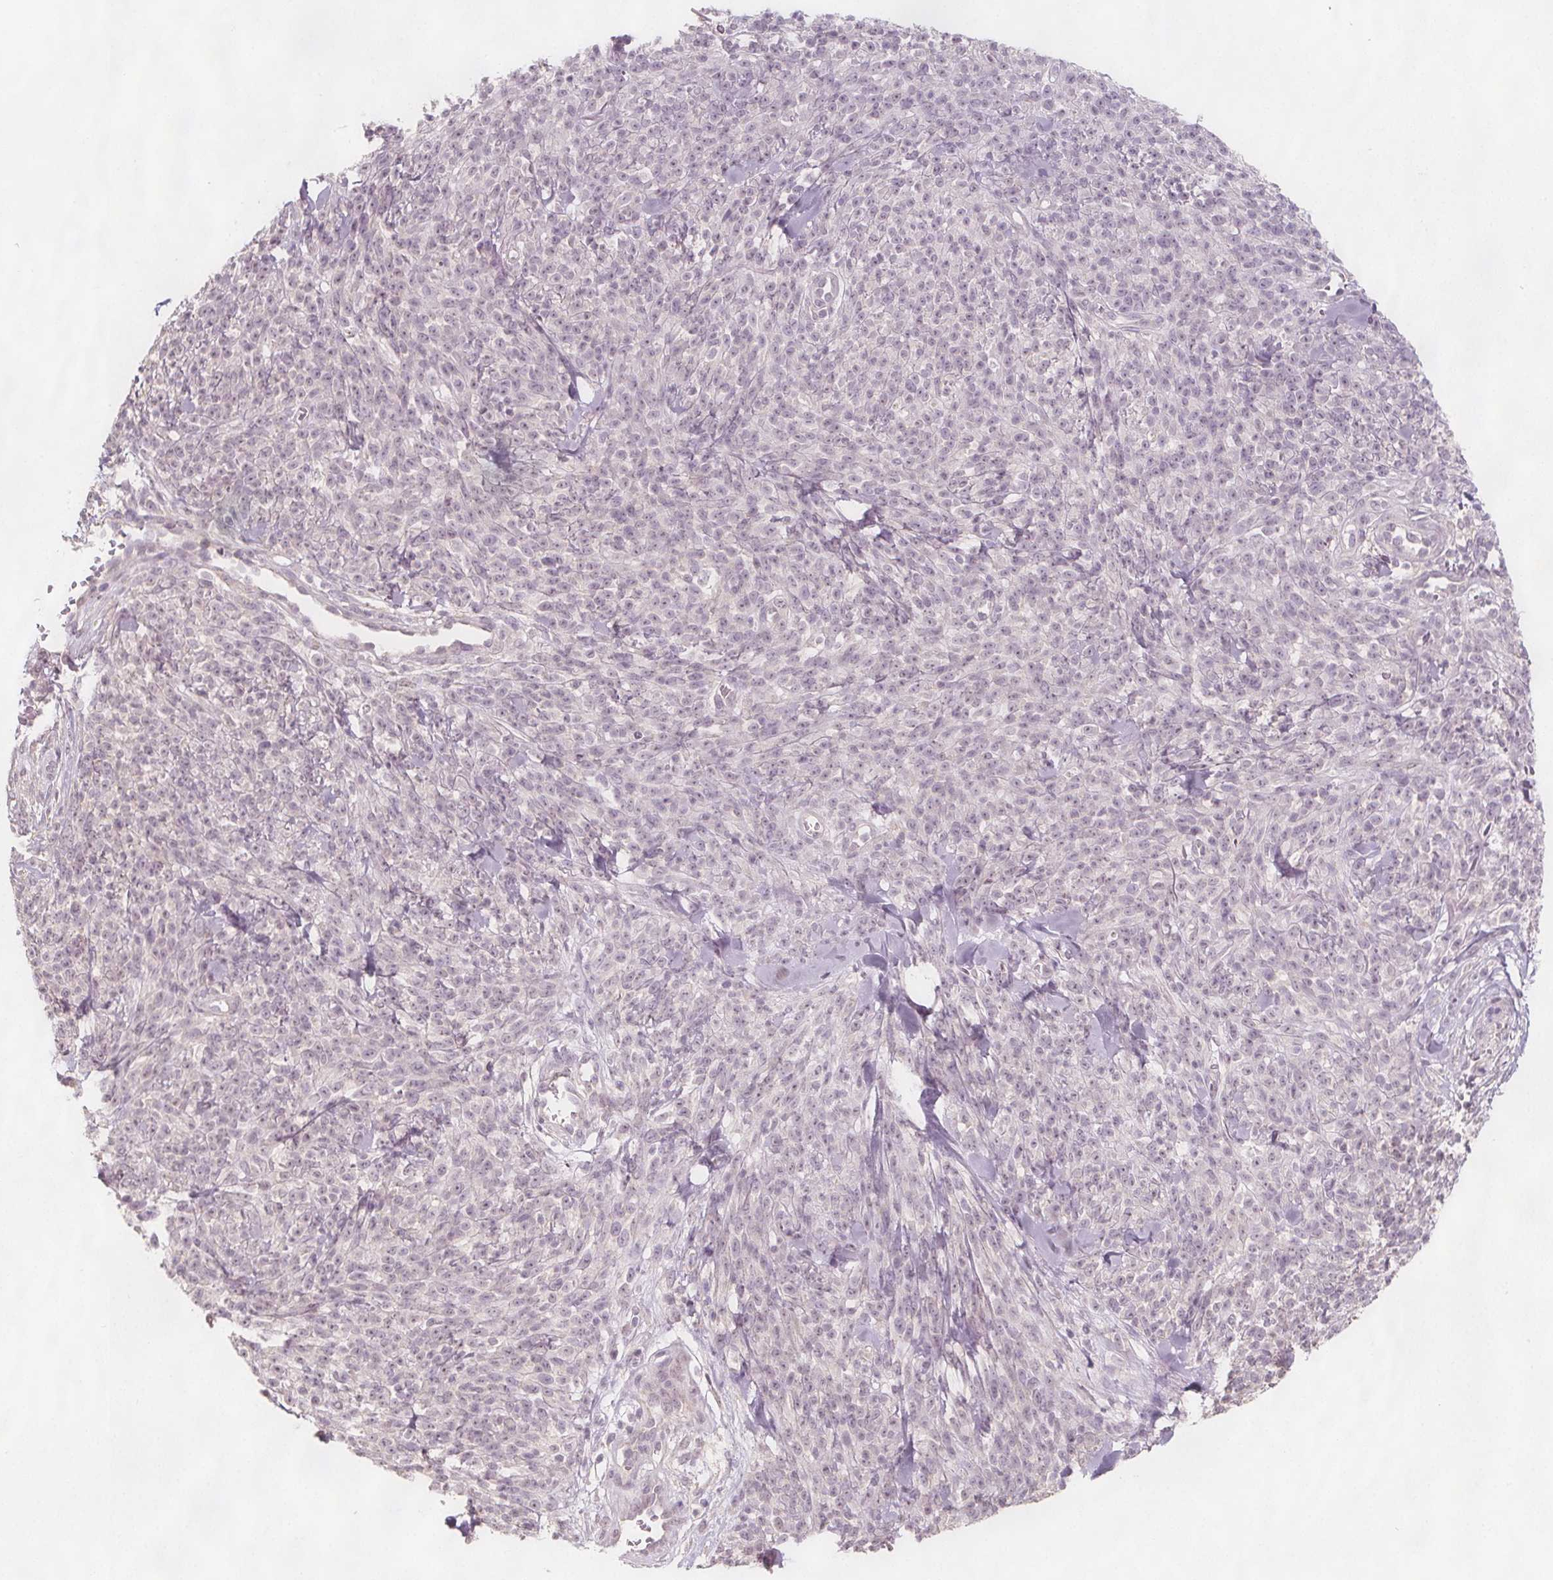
{"staining": {"intensity": "negative", "quantity": "none", "location": "none"}, "tissue": "melanoma", "cell_type": "Tumor cells", "image_type": "cancer", "snomed": [{"axis": "morphology", "description": "Malignant melanoma, NOS"}, {"axis": "topography", "description": "Skin"}, {"axis": "topography", "description": "Skin of trunk"}], "caption": "Immunohistochemistry photomicrograph of neoplastic tissue: human melanoma stained with DAB (3,3'-diaminobenzidine) exhibits no significant protein staining in tumor cells.", "gene": "C1orf167", "patient": {"sex": "male", "age": 74}}